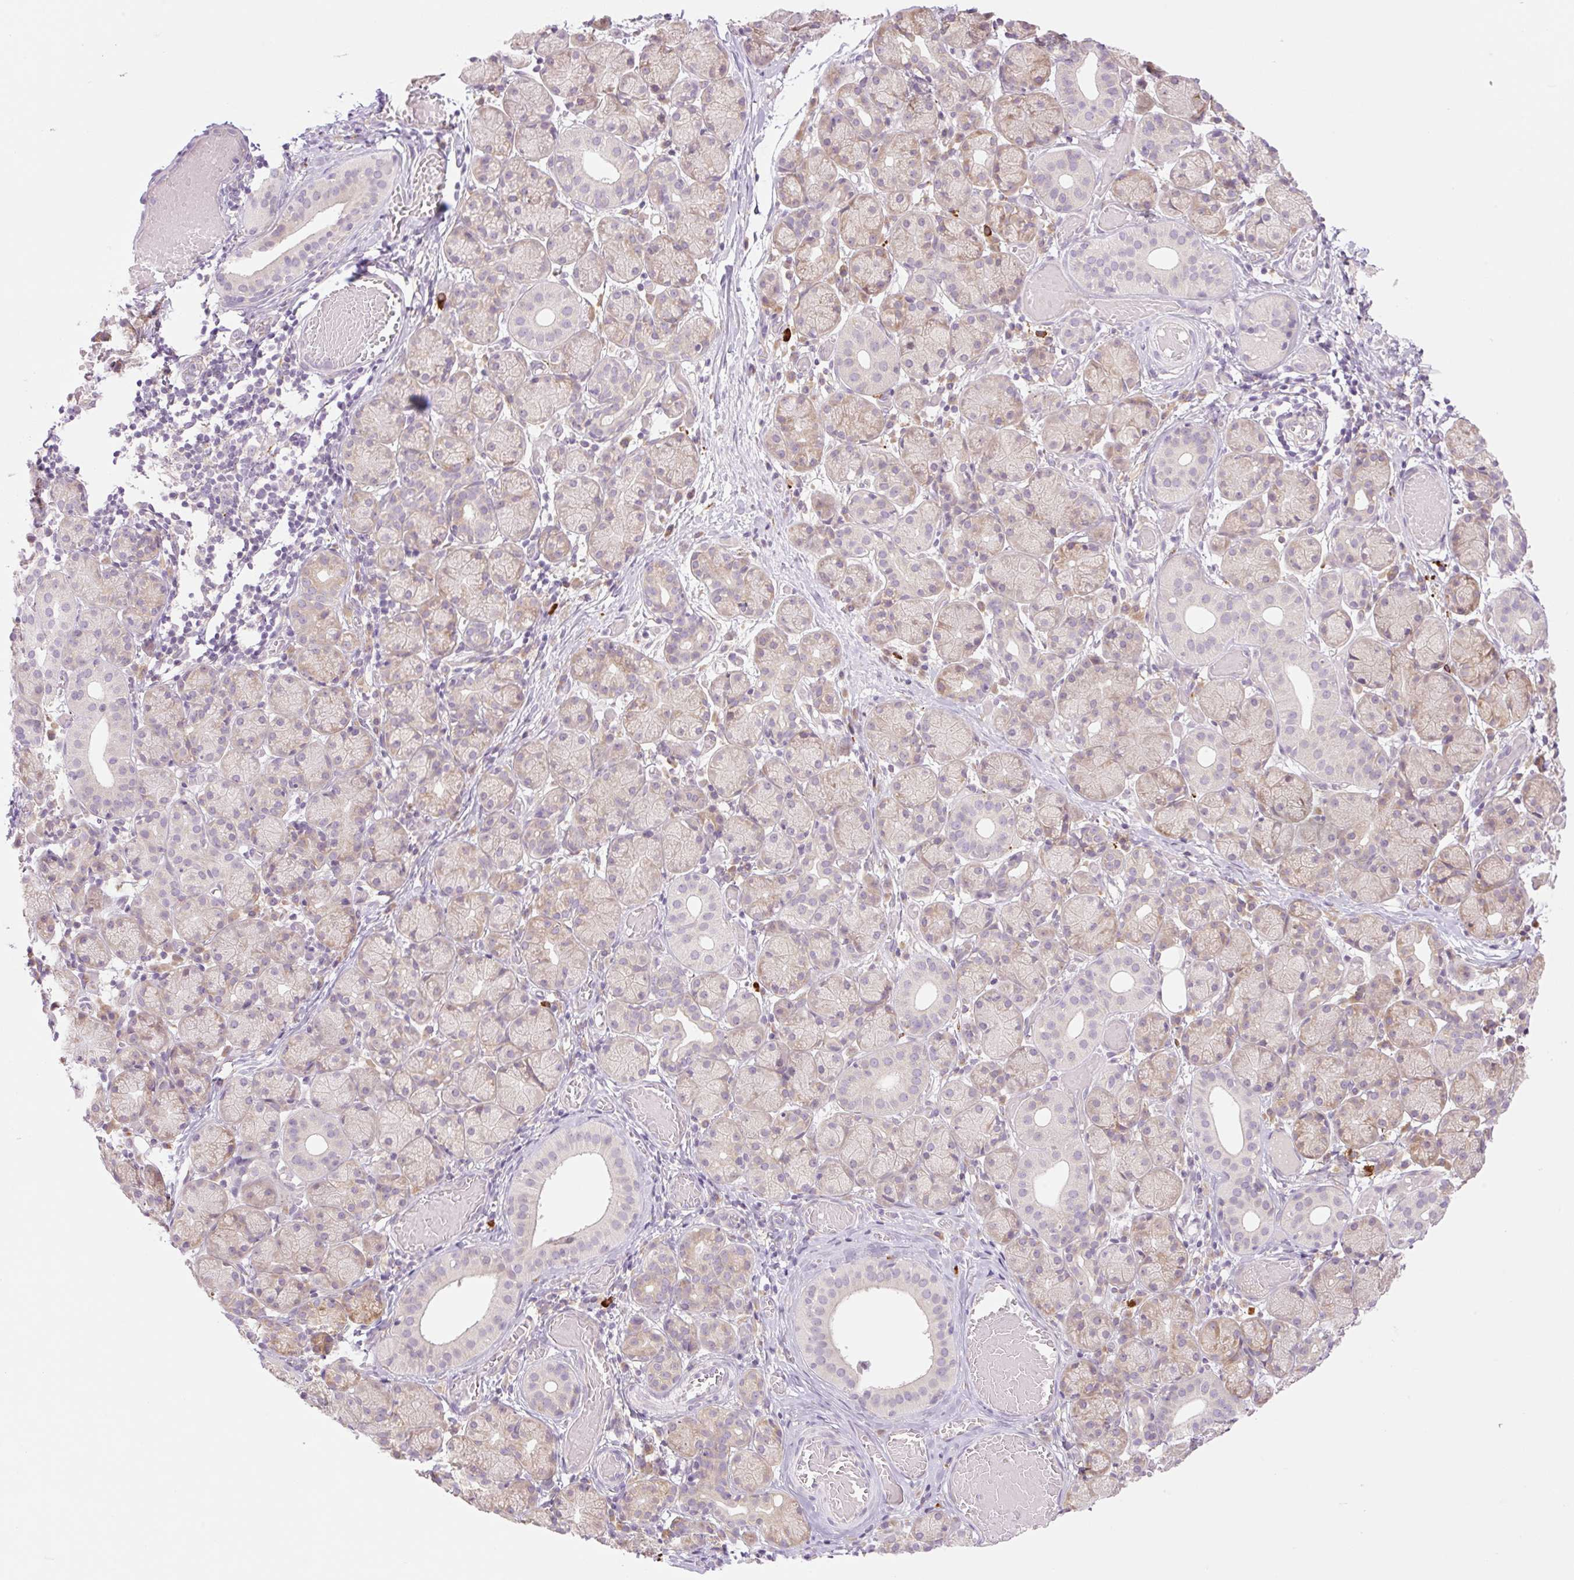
{"staining": {"intensity": "weak", "quantity": "25%-75%", "location": "cytoplasmic/membranous"}, "tissue": "salivary gland", "cell_type": "Glandular cells", "image_type": "normal", "snomed": [{"axis": "morphology", "description": "Normal tissue, NOS"}, {"axis": "topography", "description": "Salivary gland"}], "caption": "Immunohistochemical staining of normal salivary gland exhibits low levels of weak cytoplasmic/membranous expression in approximately 25%-75% of glandular cells. The staining is performed using DAB (3,3'-diaminobenzidine) brown chromogen to label protein expression. The nuclei are counter-stained blue using hematoxylin.", "gene": "COL5A1", "patient": {"sex": "female", "age": 24}}